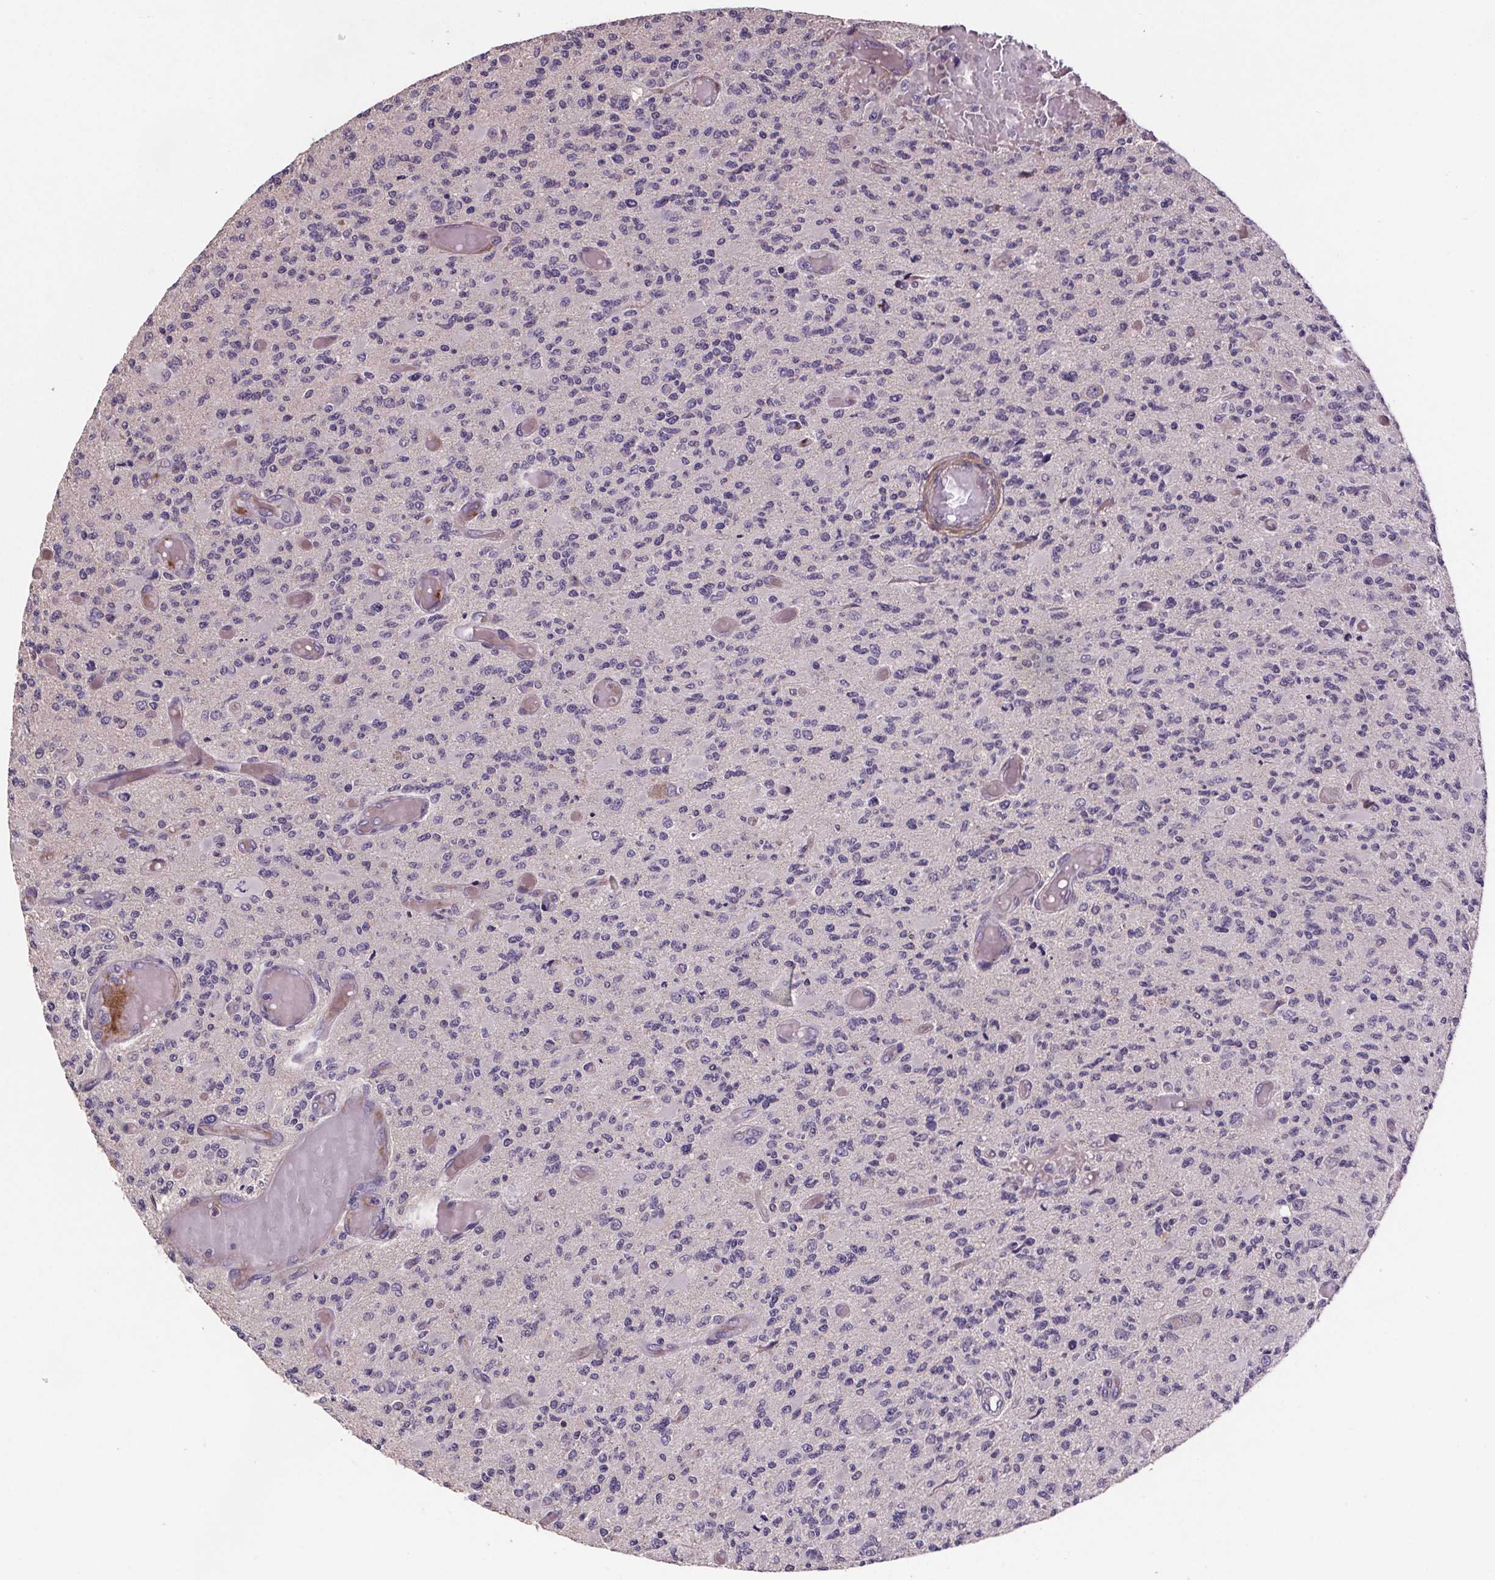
{"staining": {"intensity": "negative", "quantity": "none", "location": "none"}, "tissue": "glioma", "cell_type": "Tumor cells", "image_type": "cancer", "snomed": [{"axis": "morphology", "description": "Glioma, malignant, High grade"}, {"axis": "topography", "description": "Brain"}], "caption": "DAB immunohistochemical staining of glioma exhibits no significant positivity in tumor cells.", "gene": "CLN3", "patient": {"sex": "female", "age": 63}}